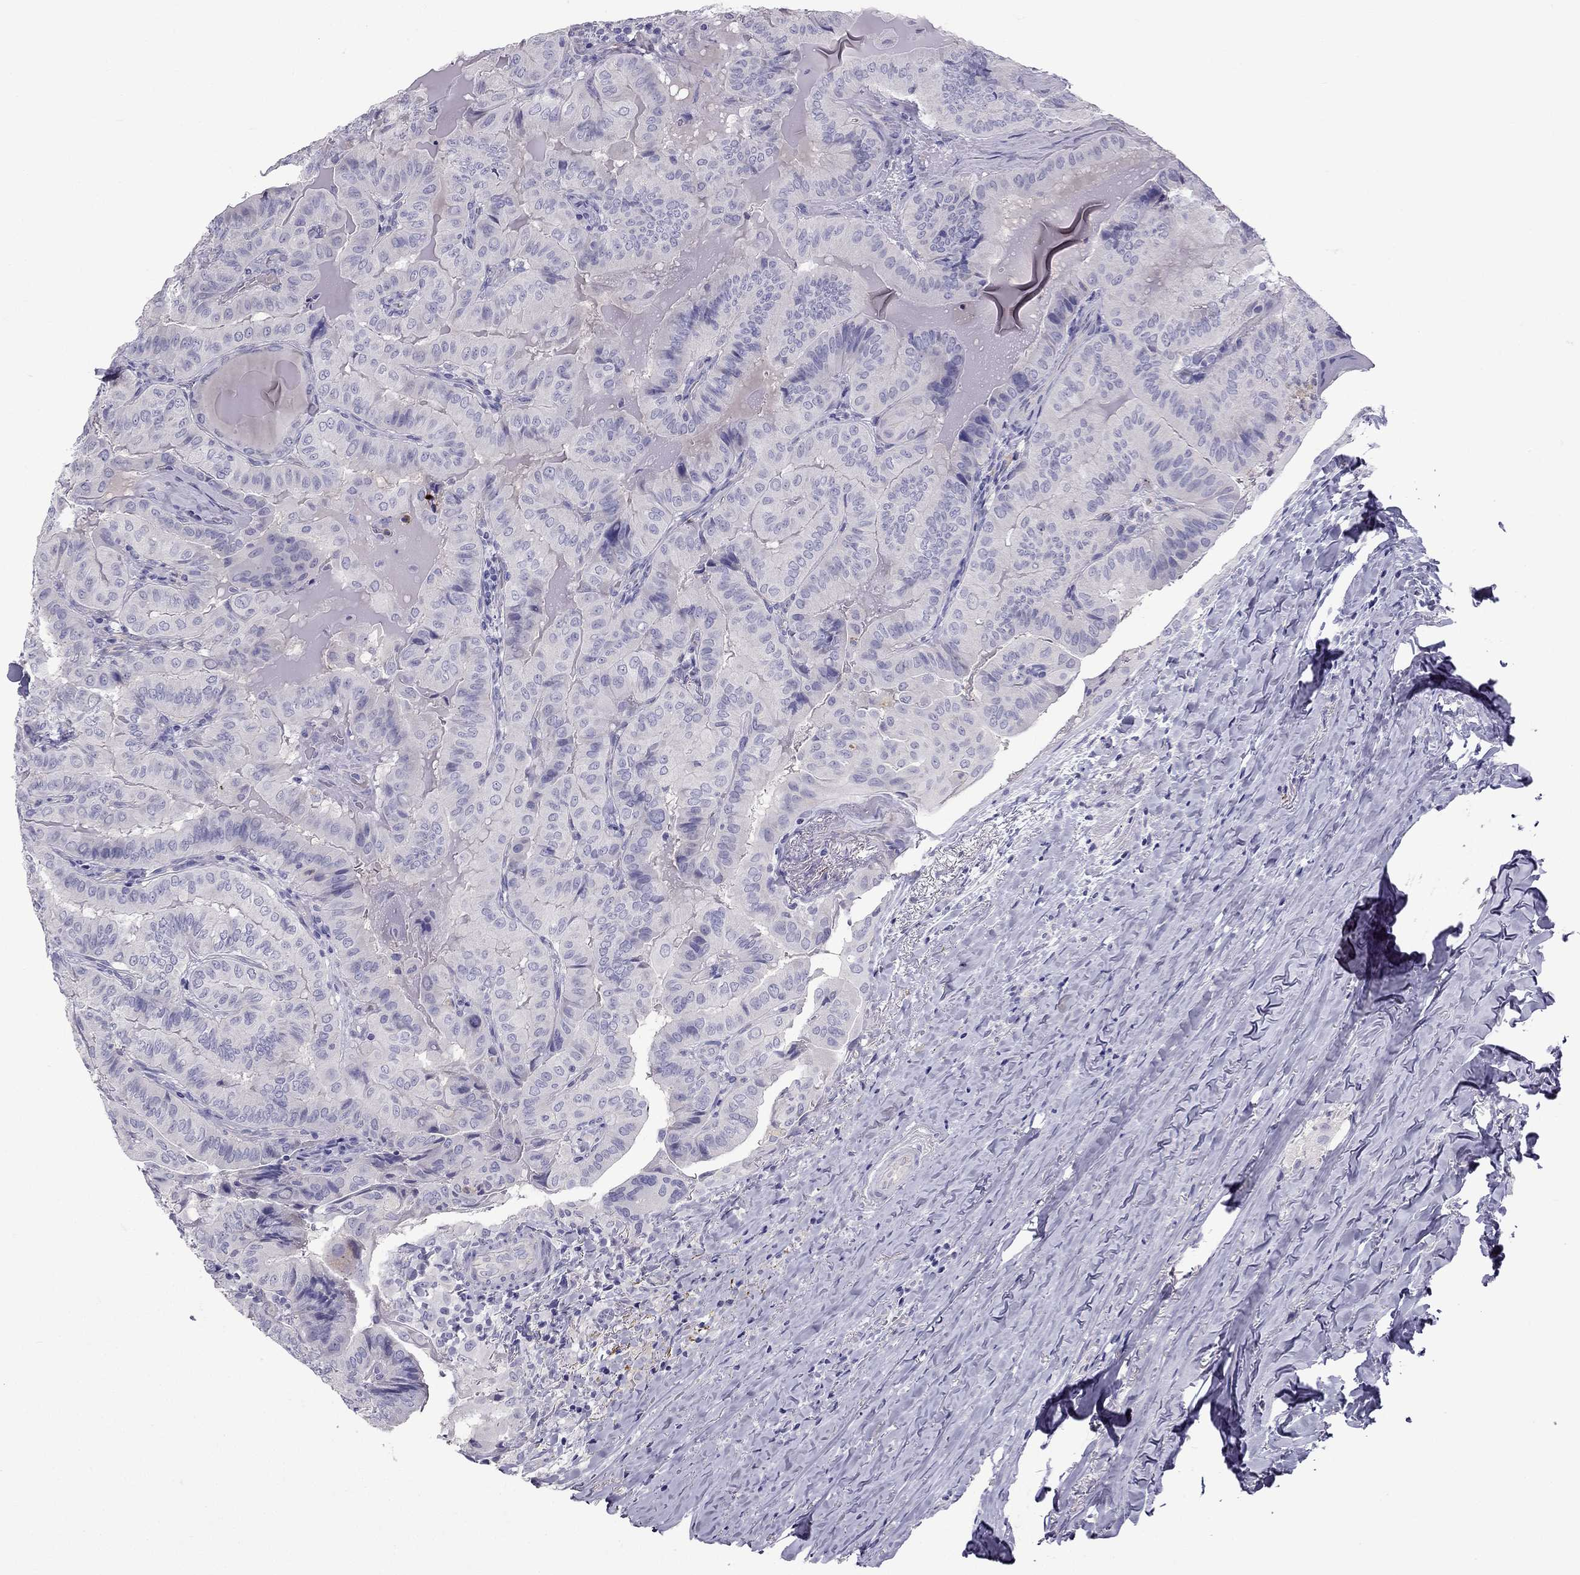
{"staining": {"intensity": "negative", "quantity": "none", "location": "none"}, "tissue": "thyroid cancer", "cell_type": "Tumor cells", "image_type": "cancer", "snomed": [{"axis": "morphology", "description": "Papillary adenocarcinoma, NOS"}, {"axis": "topography", "description": "Thyroid gland"}], "caption": "Protein analysis of papillary adenocarcinoma (thyroid) demonstrates no significant staining in tumor cells.", "gene": "STOML3", "patient": {"sex": "female", "age": 68}}